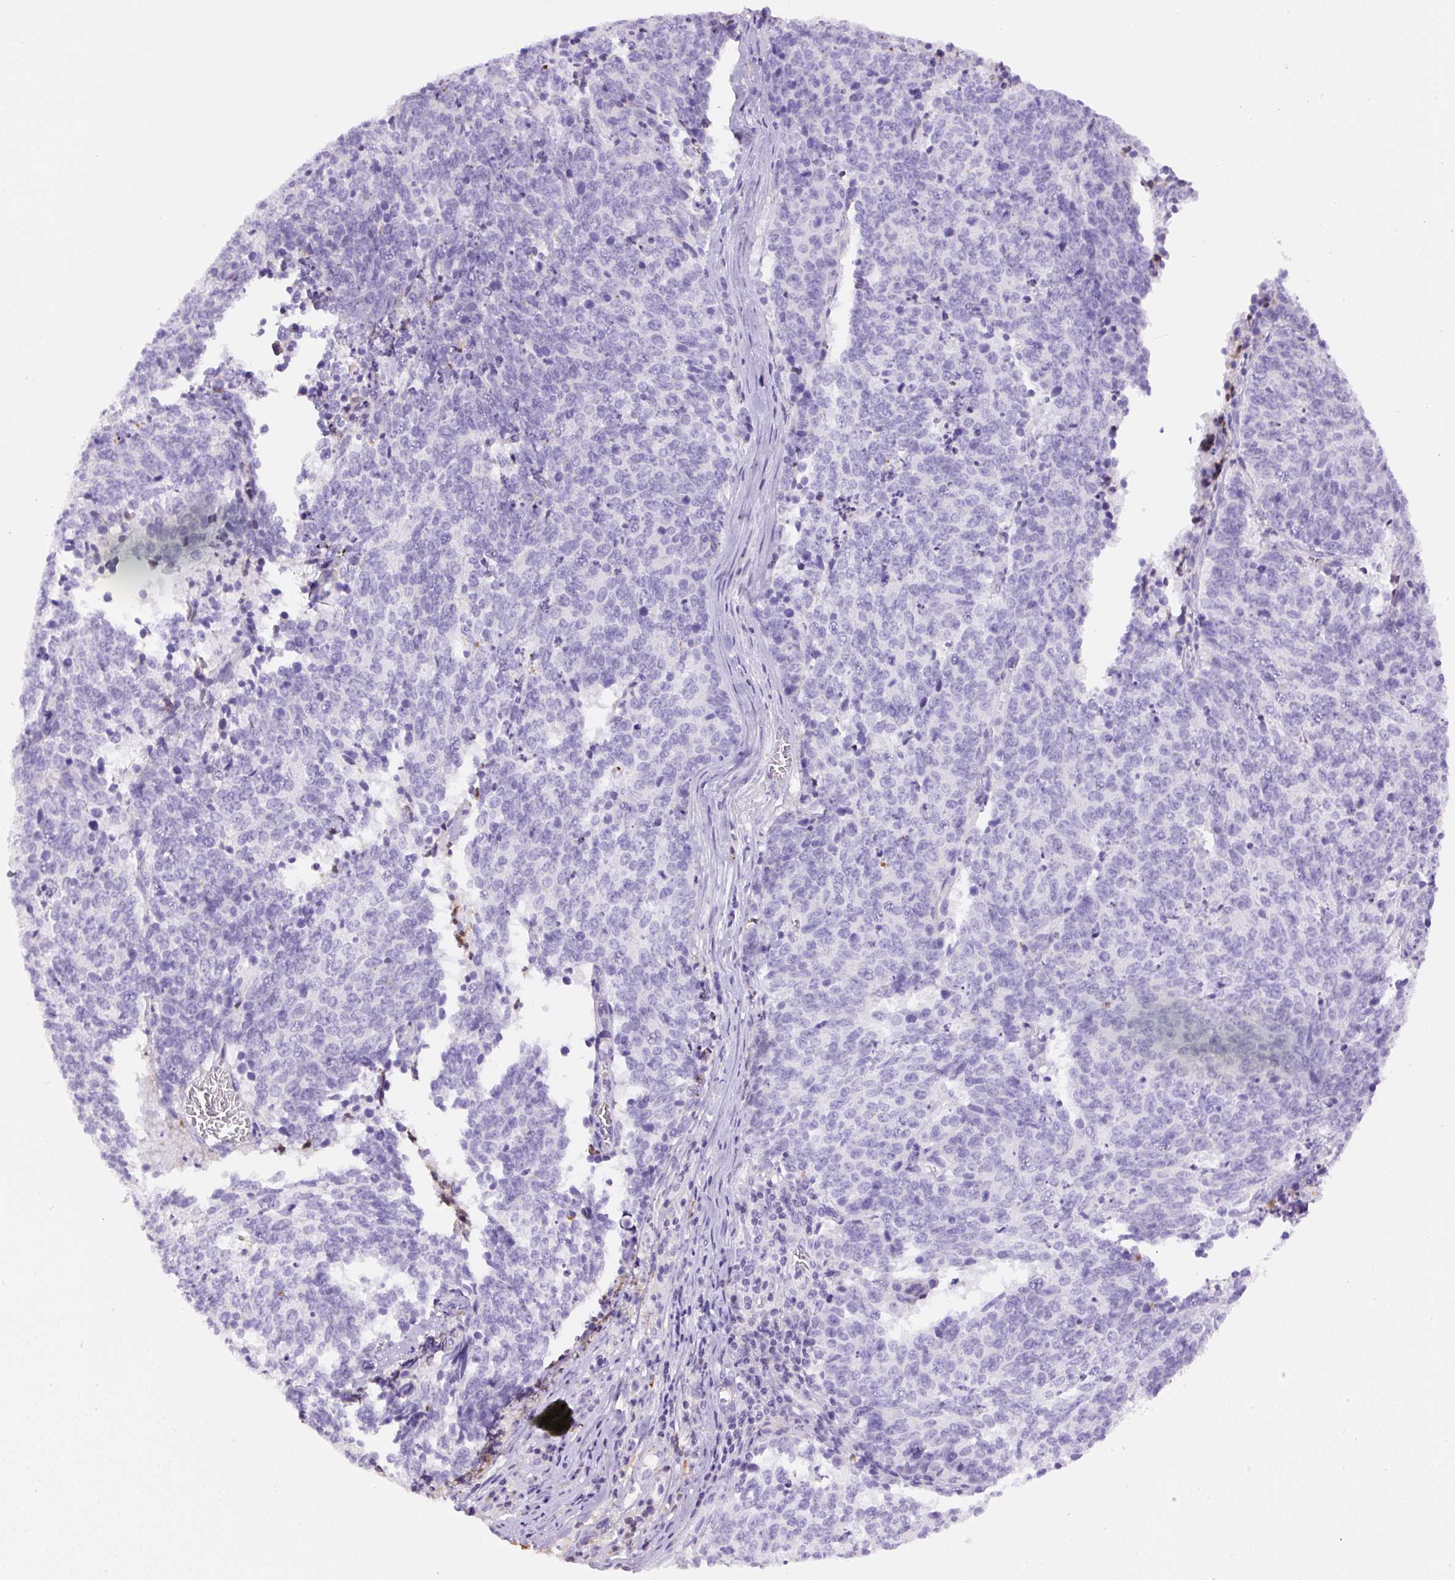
{"staining": {"intensity": "negative", "quantity": "none", "location": "none"}, "tissue": "cervical cancer", "cell_type": "Tumor cells", "image_type": "cancer", "snomed": [{"axis": "morphology", "description": "Squamous cell carcinoma, NOS"}, {"axis": "topography", "description": "Cervix"}], "caption": "Squamous cell carcinoma (cervical) stained for a protein using immunohistochemistry demonstrates no expression tumor cells.", "gene": "APCS", "patient": {"sex": "female", "age": 29}}